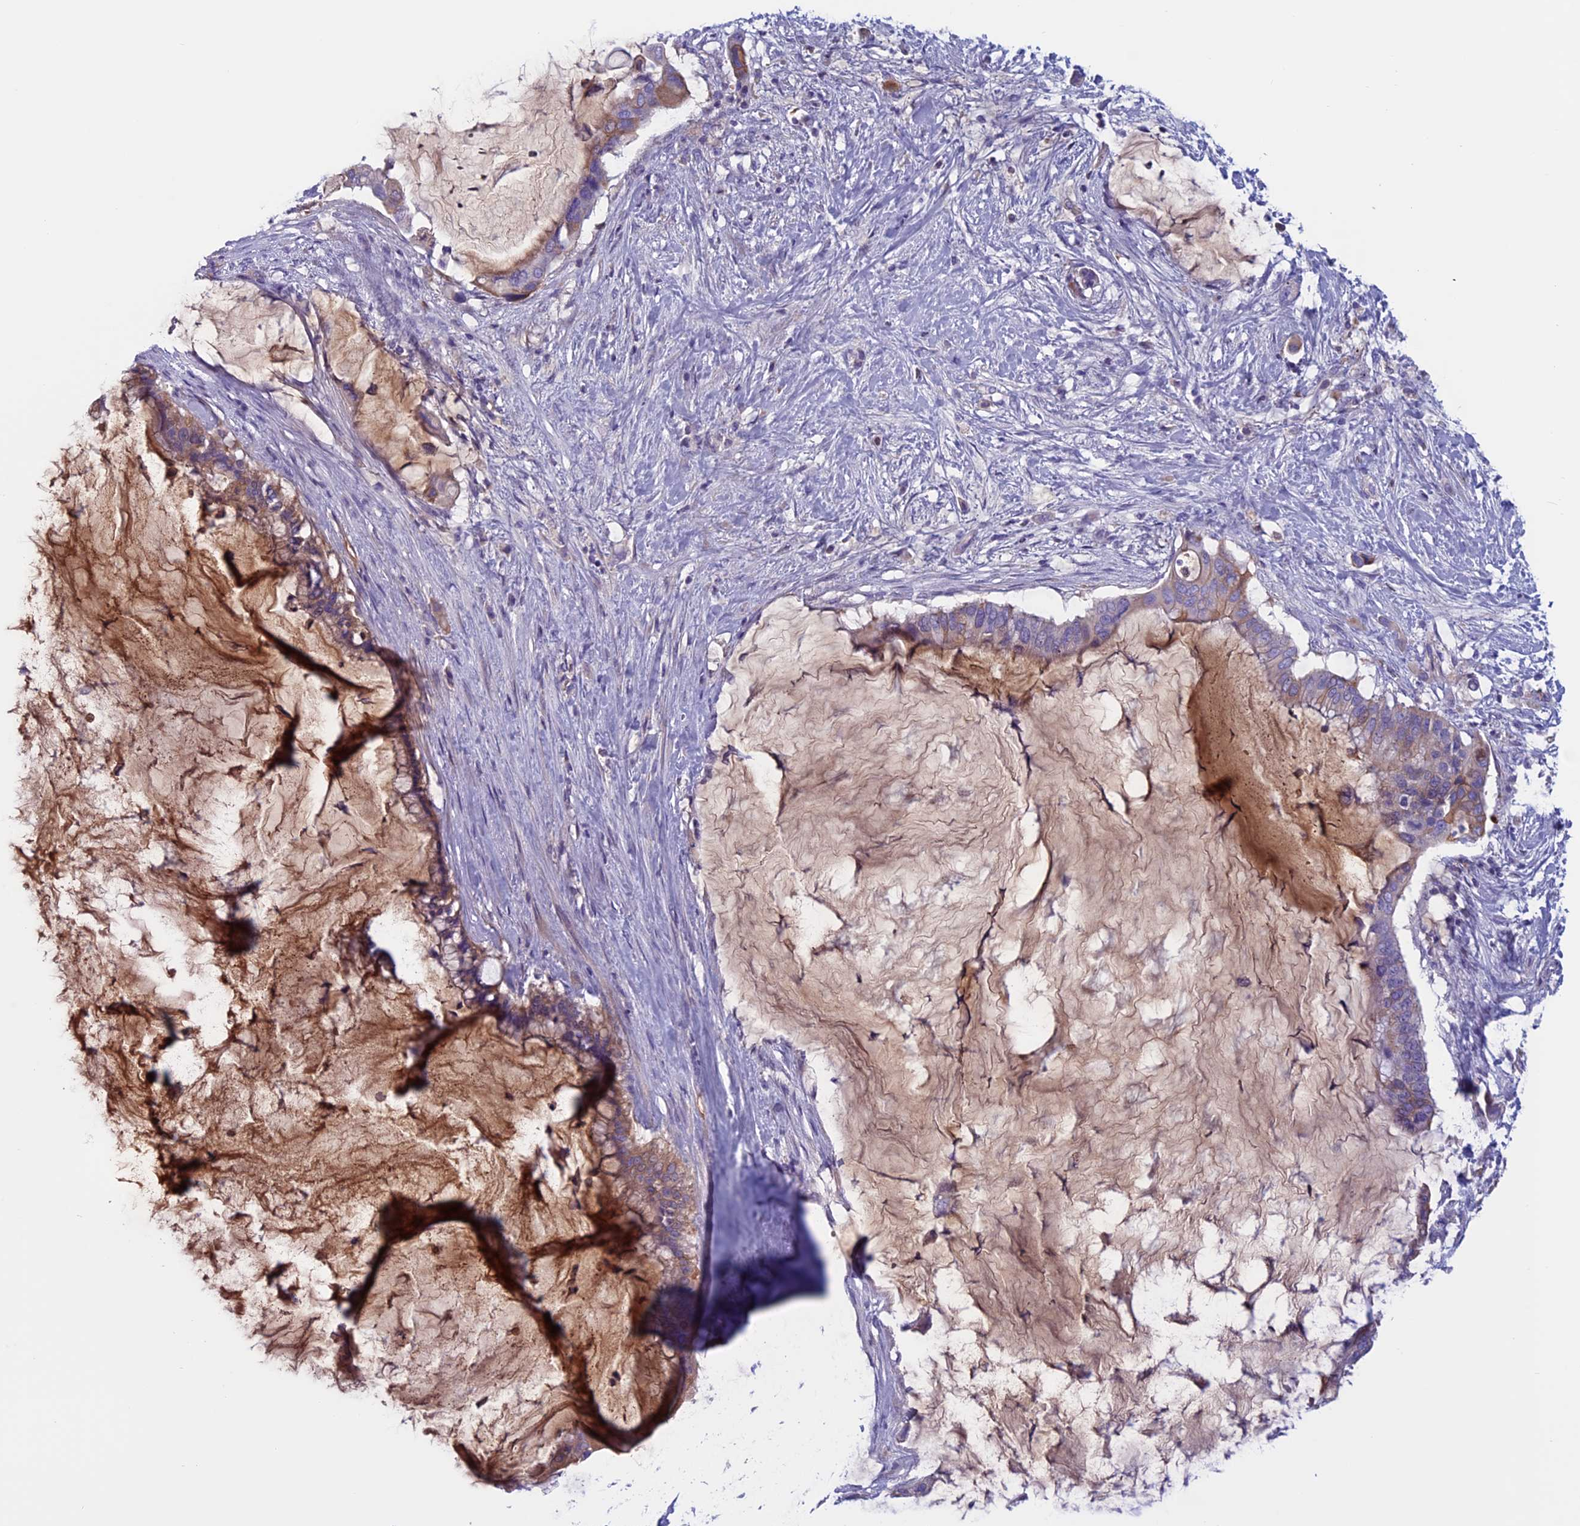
{"staining": {"intensity": "moderate", "quantity": "25%-75%", "location": "cytoplasmic/membranous"}, "tissue": "pancreatic cancer", "cell_type": "Tumor cells", "image_type": "cancer", "snomed": [{"axis": "morphology", "description": "Adenocarcinoma, NOS"}, {"axis": "topography", "description": "Pancreas"}], "caption": "Protein expression analysis of adenocarcinoma (pancreatic) exhibits moderate cytoplasmic/membranous positivity in about 25%-75% of tumor cells. (brown staining indicates protein expression, while blue staining denotes nuclei).", "gene": "ANGPTL2", "patient": {"sex": "male", "age": 41}}